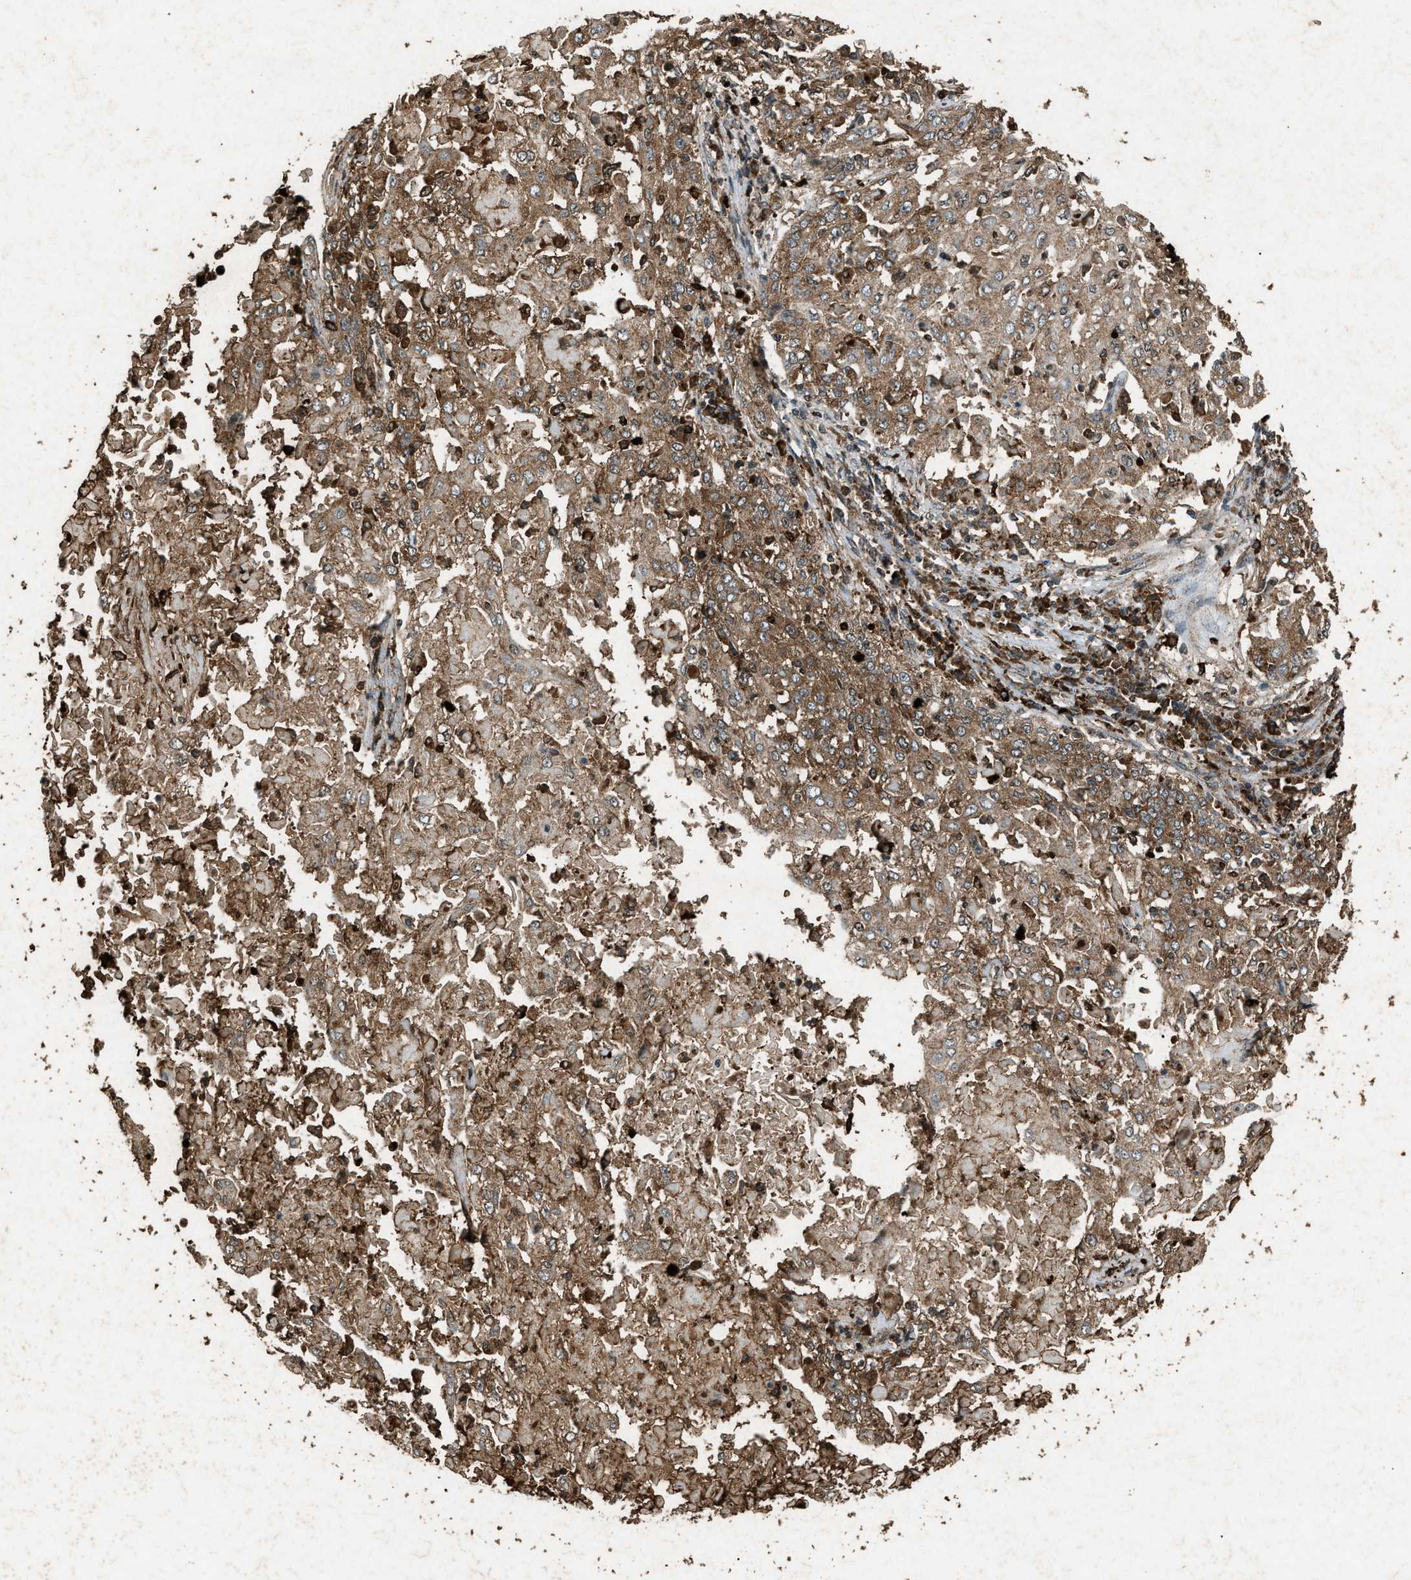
{"staining": {"intensity": "moderate", "quantity": ">75%", "location": "cytoplasmic/membranous"}, "tissue": "cervical cancer", "cell_type": "Tumor cells", "image_type": "cancer", "snomed": [{"axis": "morphology", "description": "Squamous cell carcinoma, NOS"}, {"axis": "topography", "description": "Cervix"}], "caption": "Protein expression analysis of cervical squamous cell carcinoma shows moderate cytoplasmic/membranous positivity in about >75% of tumor cells. (Stains: DAB (3,3'-diaminobenzidine) in brown, nuclei in blue, Microscopy: brightfield microscopy at high magnification).", "gene": "PSMD1", "patient": {"sex": "female", "age": 39}}